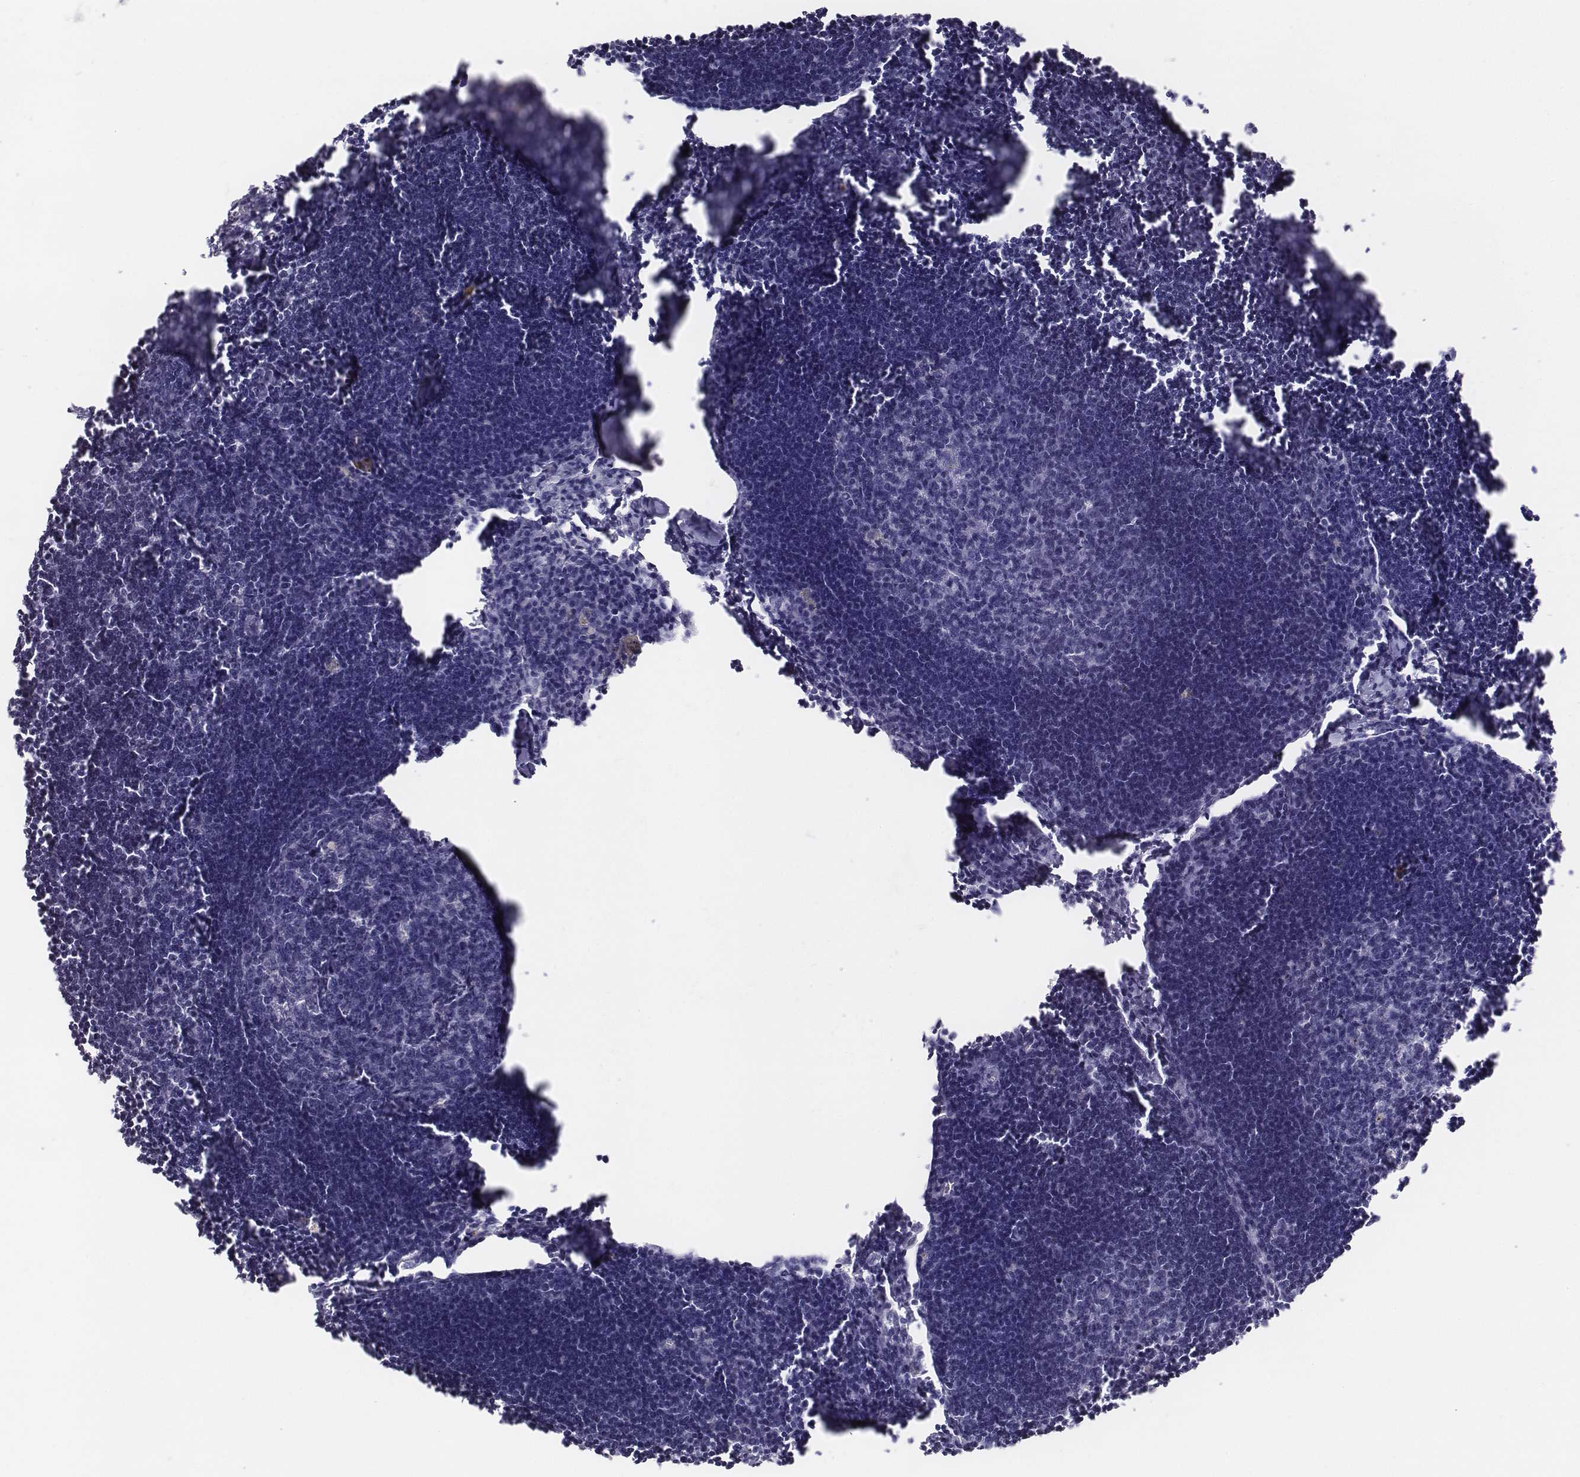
{"staining": {"intensity": "negative", "quantity": "none", "location": "none"}, "tissue": "lymph node", "cell_type": "Germinal center cells", "image_type": "normal", "snomed": [{"axis": "morphology", "description": "Normal tissue, NOS"}, {"axis": "topography", "description": "Lymph node"}], "caption": "Germinal center cells show no significant expression in unremarkable lymph node. Brightfield microscopy of immunohistochemistry stained with DAB (3,3'-diaminobenzidine) (brown) and hematoxylin (blue), captured at high magnification.", "gene": "BARHL1", "patient": {"sex": "male", "age": 55}}